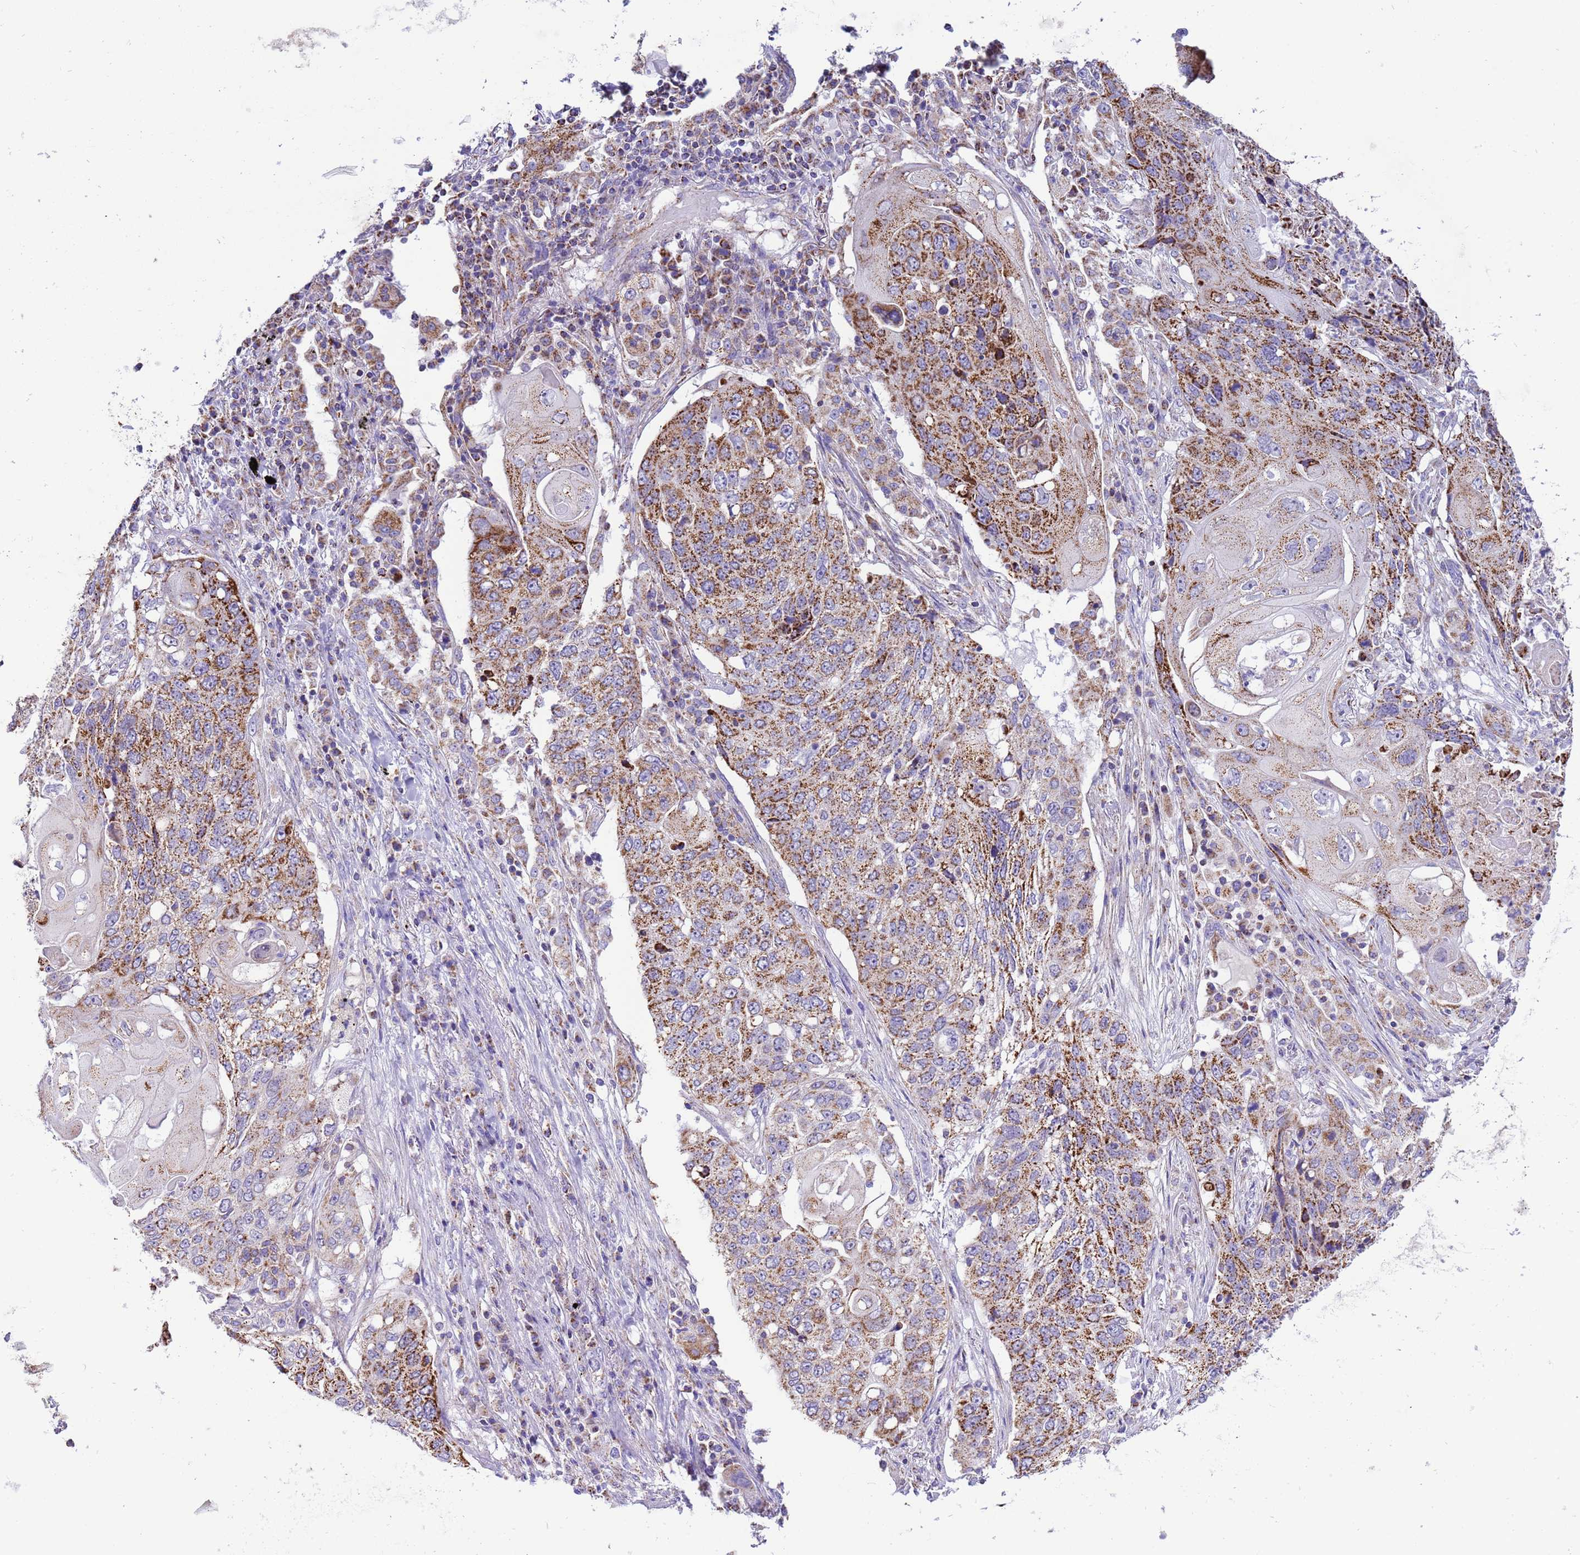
{"staining": {"intensity": "moderate", "quantity": ">75%", "location": "cytoplasmic/membranous"}, "tissue": "lung cancer", "cell_type": "Tumor cells", "image_type": "cancer", "snomed": [{"axis": "morphology", "description": "Squamous cell carcinoma, NOS"}, {"axis": "topography", "description": "Lung"}], "caption": "Brown immunohistochemical staining in human lung squamous cell carcinoma displays moderate cytoplasmic/membranous expression in about >75% of tumor cells.", "gene": "RNF165", "patient": {"sex": "female", "age": 63}}